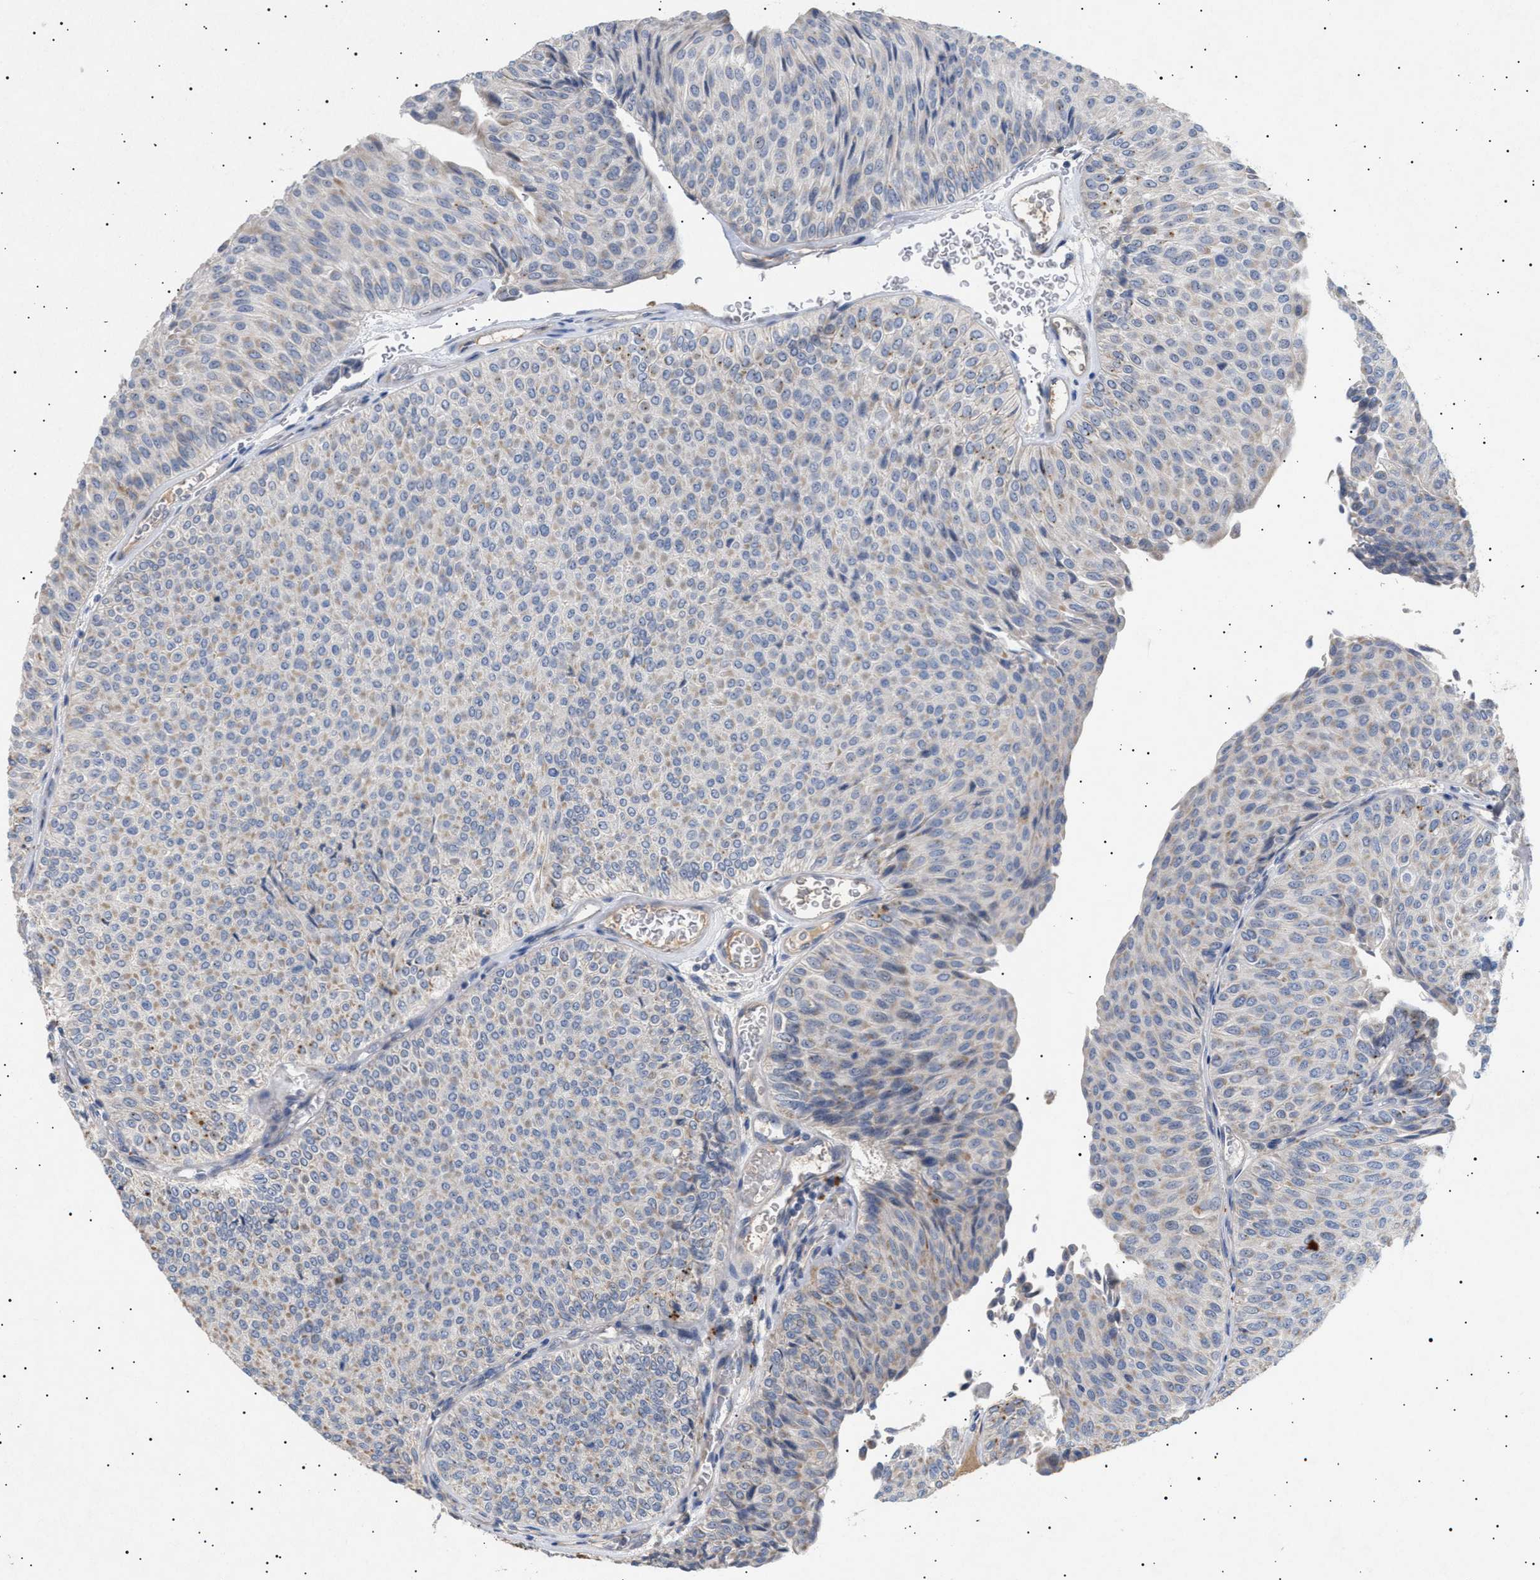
{"staining": {"intensity": "weak", "quantity": "25%-75%", "location": "cytoplasmic/membranous"}, "tissue": "urothelial cancer", "cell_type": "Tumor cells", "image_type": "cancer", "snomed": [{"axis": "morphology", "description": "Urothelial carcinoma, Low grade"}, {"axis": "topography", "description": "Urinary bladder"}], "caption": "IHC image of neoplastic tissue: urothelial cancer stained using IHC reveals low levels of weak protein expression localized specifically in the cytoplasmic/membranous of tumor cells, appearing as a cytoplasmic/membranous brown color.", "gene": "SIRT5", "patient": {"sex": "male", "age": 78}}